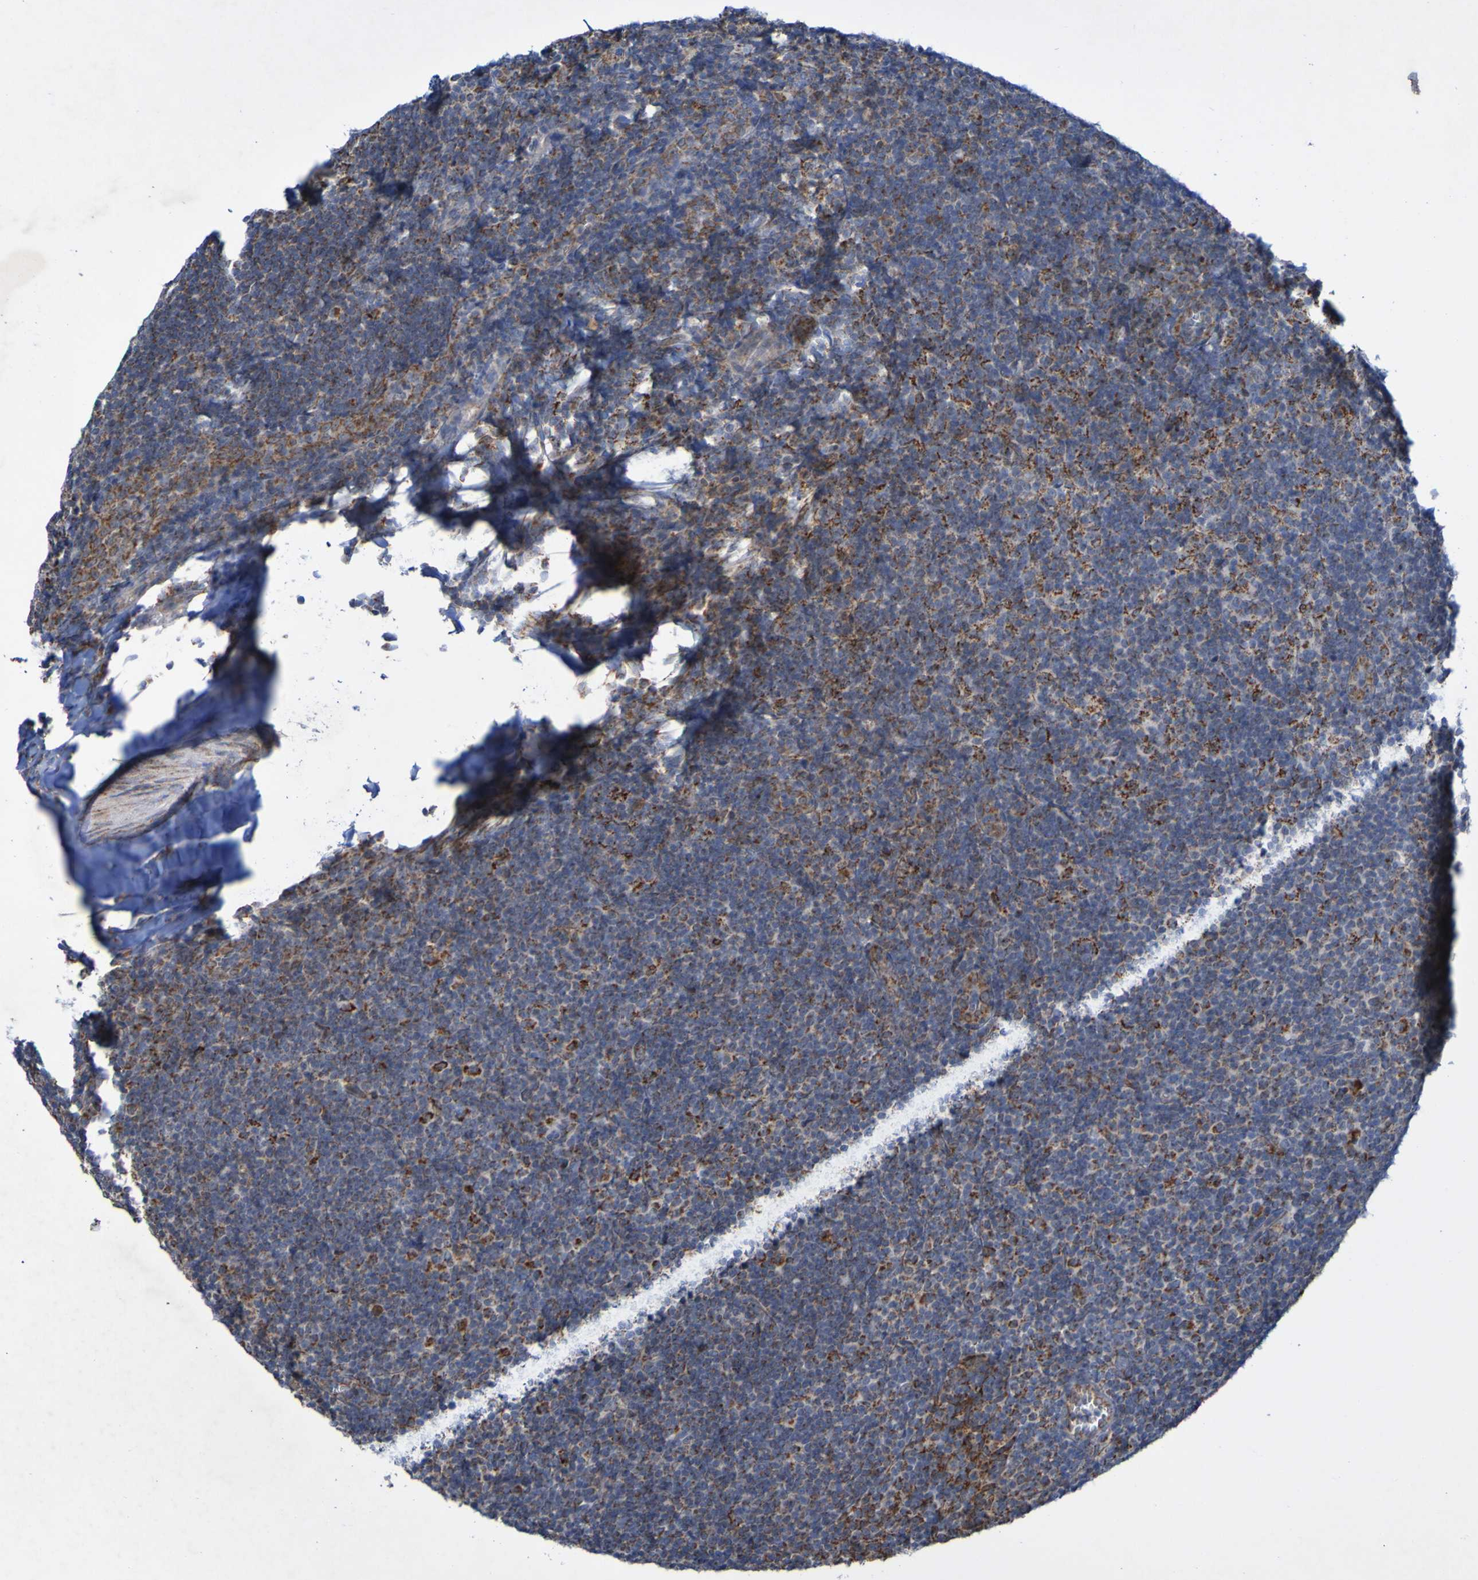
{"staining": {"intensity": "strong", "quantity": ">75%", "location": "cytoplasmic/membranous"}, "tissue": "tonsil", "cell_type": "Germinal center cells", "image_type": "normal", "snomed": [{"axis": "morphology", "description": "Normal tissue, NOS"}, {"axis": "topography", "description": "Tonsil"}], "caption": "A brown stain highlights strong cytoplasmic/membranous staining of a protein in germinal center cells of benign tonsil. (brown staining indicates protein expression, while blue staining denotes nuclei).", "gene": "CCDC51", "patient": {"sex": "male", "age": 37}}